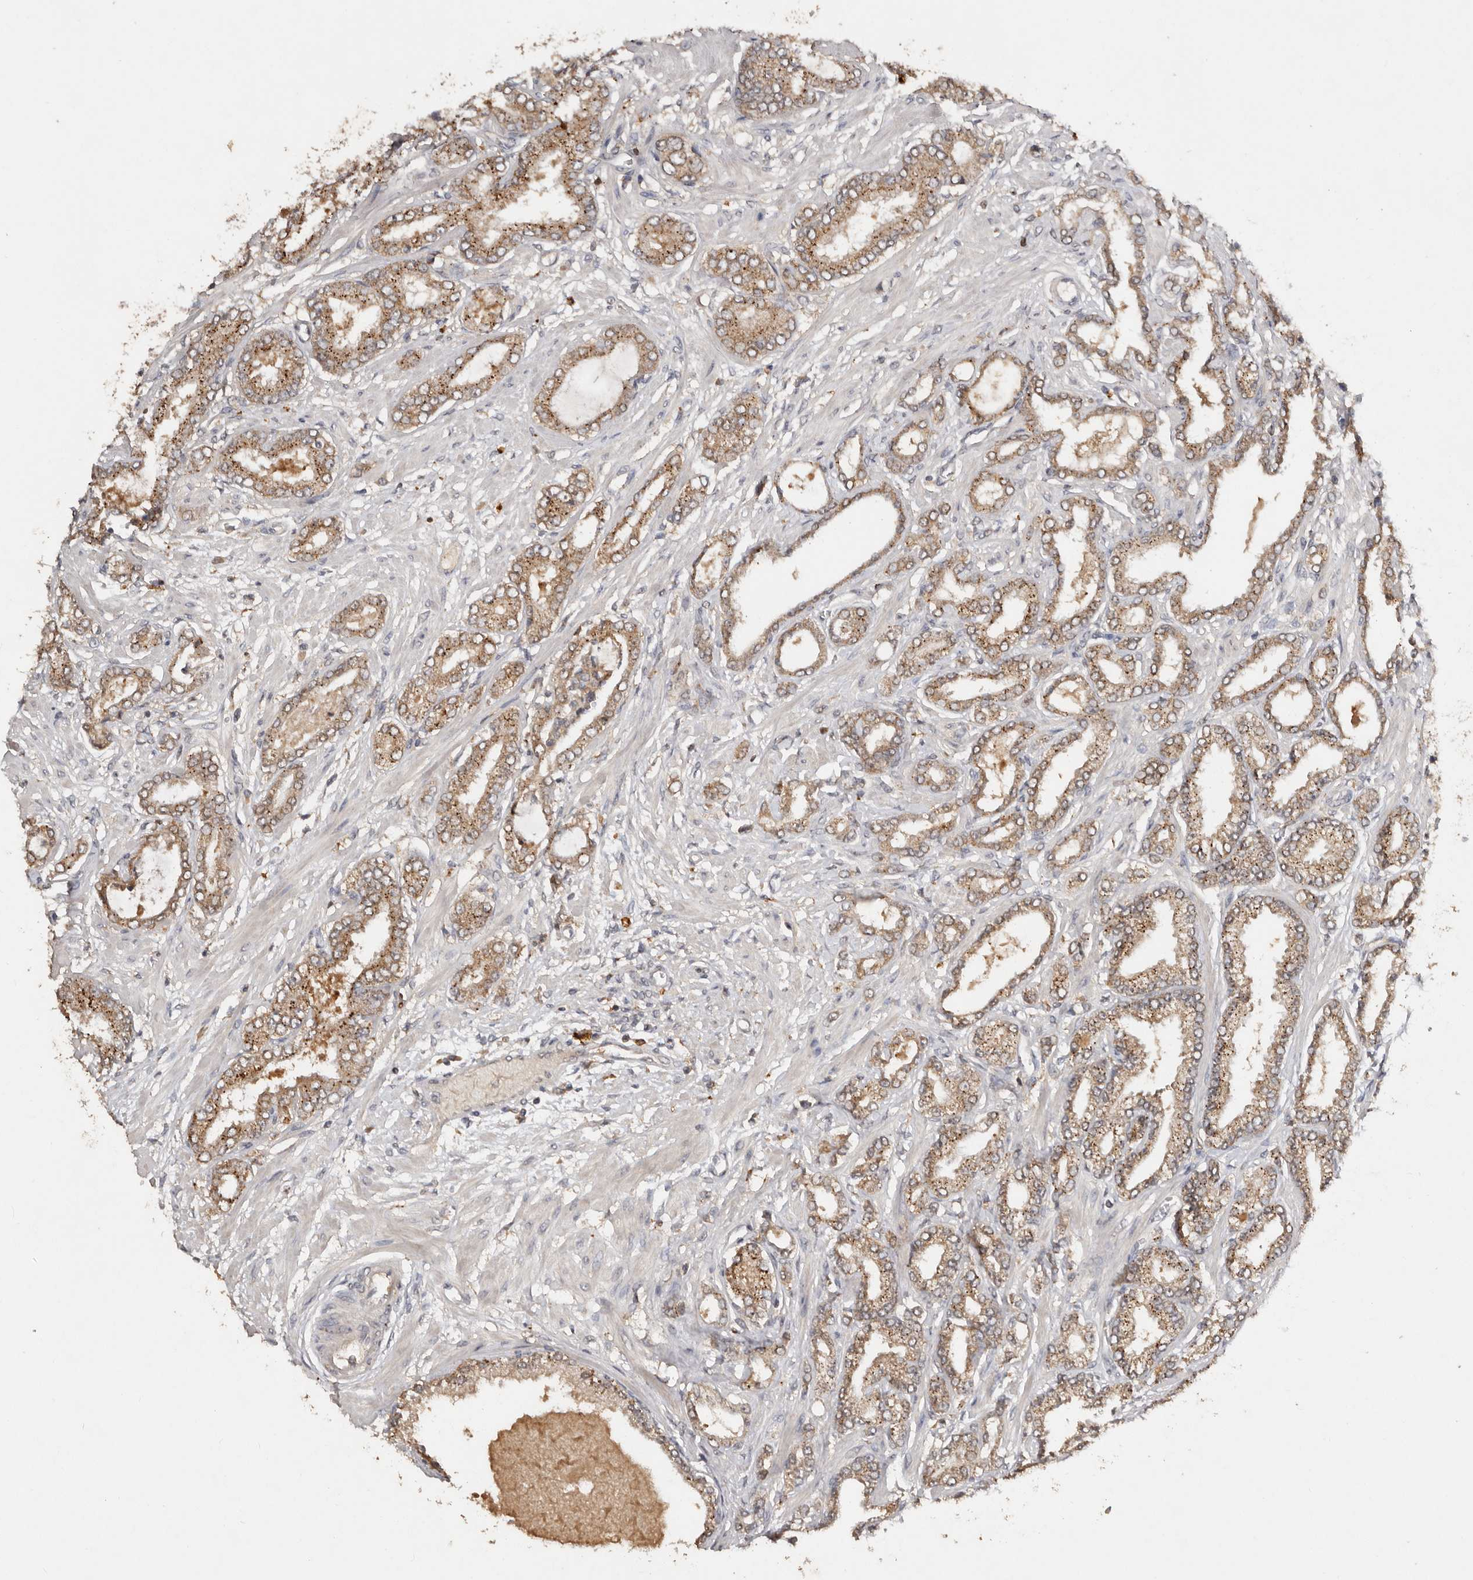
{"staining": {"intensity": "moderate", "quantity": ">75%", "location": "cytoplasmic/membranous"}, "tissue": "prostate cancer", "cell_type": "Tumor cells", "image_type": "cancer", "snomed": [{"axis": "morphology", "description": "Adenocarcinoma, Low grade"}, {"axis": "topography", "description": "Prostate"}], "caption": "Moderate cytoplasmic/membranous expression for a protein is seen in approximately >75% of tumor cells of prostate cancer using immunohistochemistry.", "gene": "EDEM1", "patient": {"sex": "male", "age": 63}}